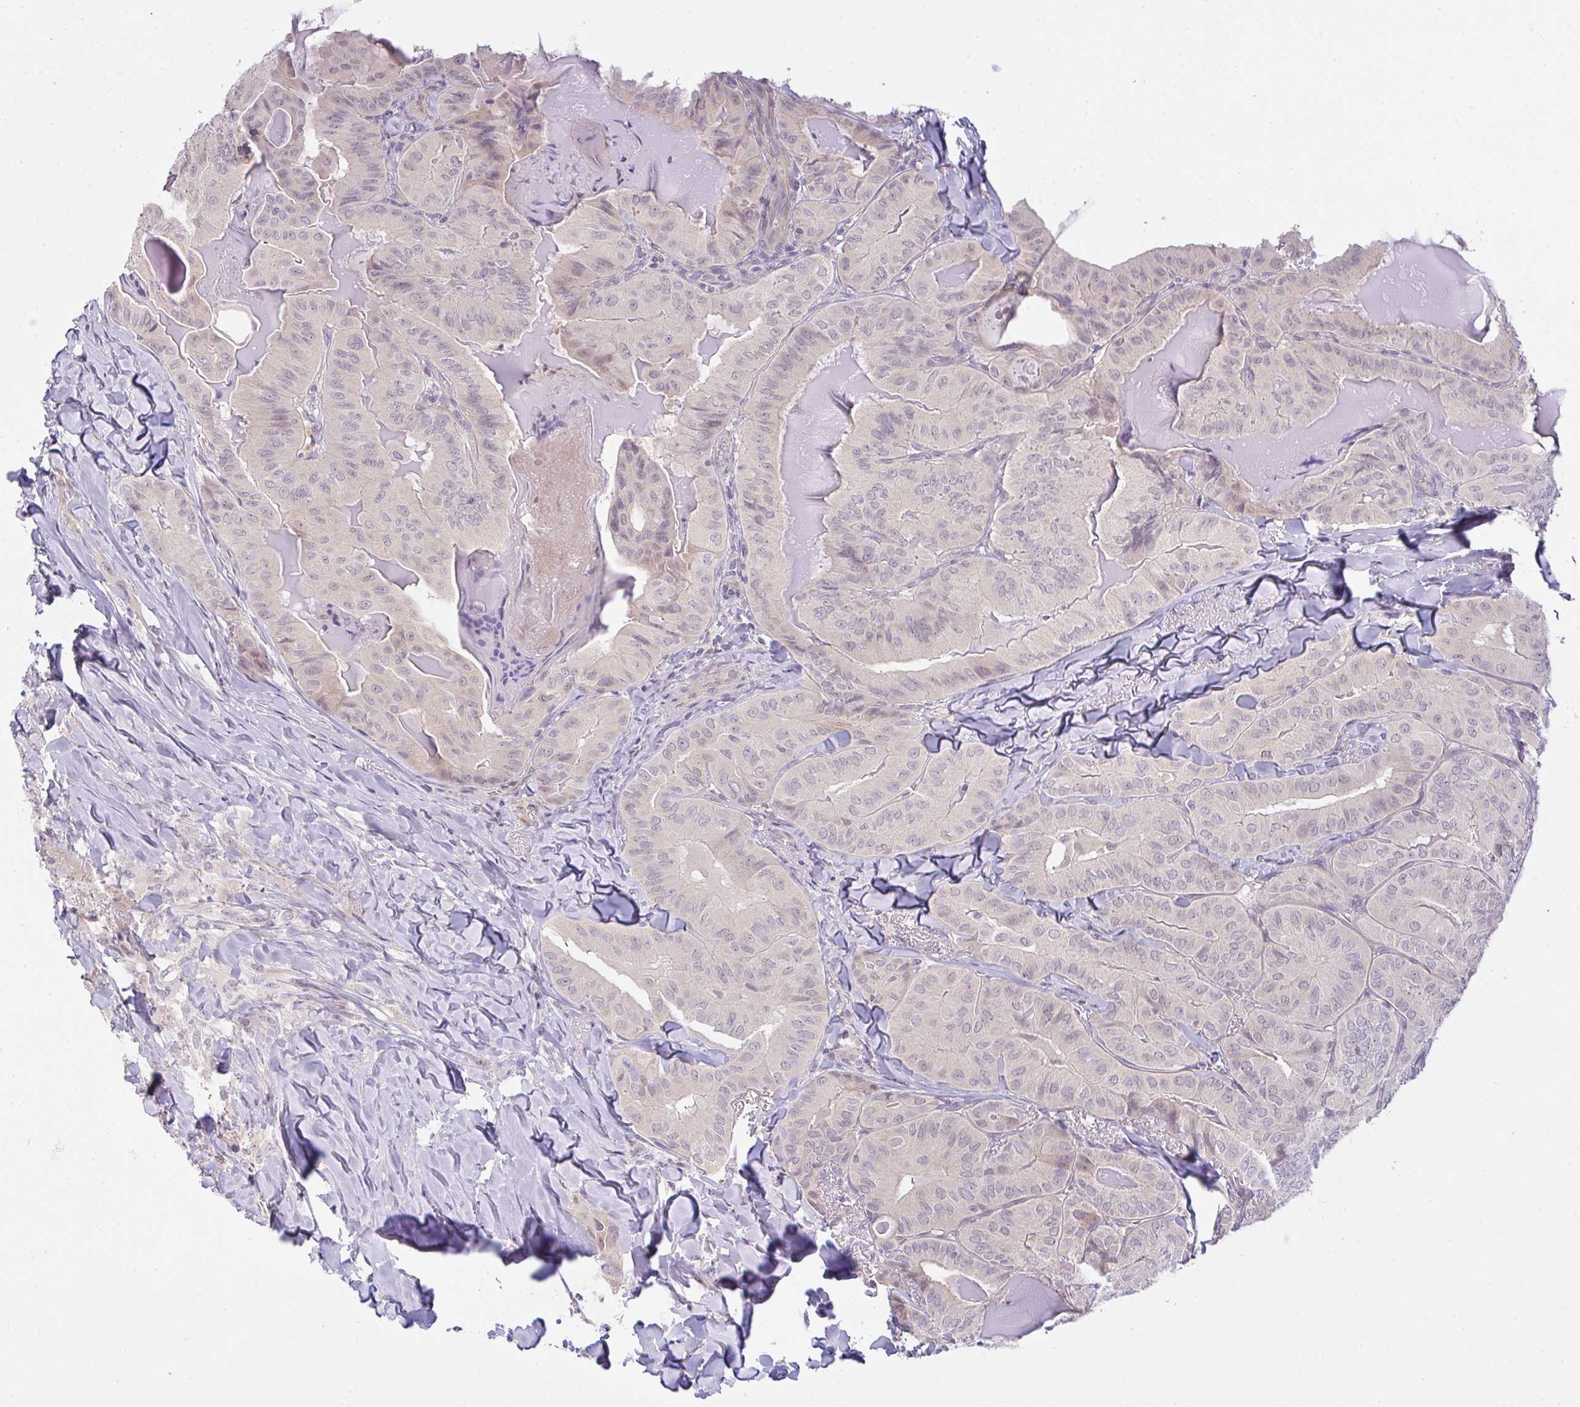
{"staining": {"intensity": "negative", "quantity": "none", "location": "none"}, "tissue": "thyroid cancer", "cell_type": "Tumor cells", "image_type": "cancer", "snomed": [{"axis": "morphology", "description": "Papillary adenocarcinoma, NOS"}, {"axis": "topography", "description": "Thyroid gland"}], "caption": "Immunohistochemical staining of human papillary adenocarcinoma (thyroid) reveals no significant staining in tumor cells.", "gene": "CSE1L", "patient": {"sex": "female", "age": 68}}